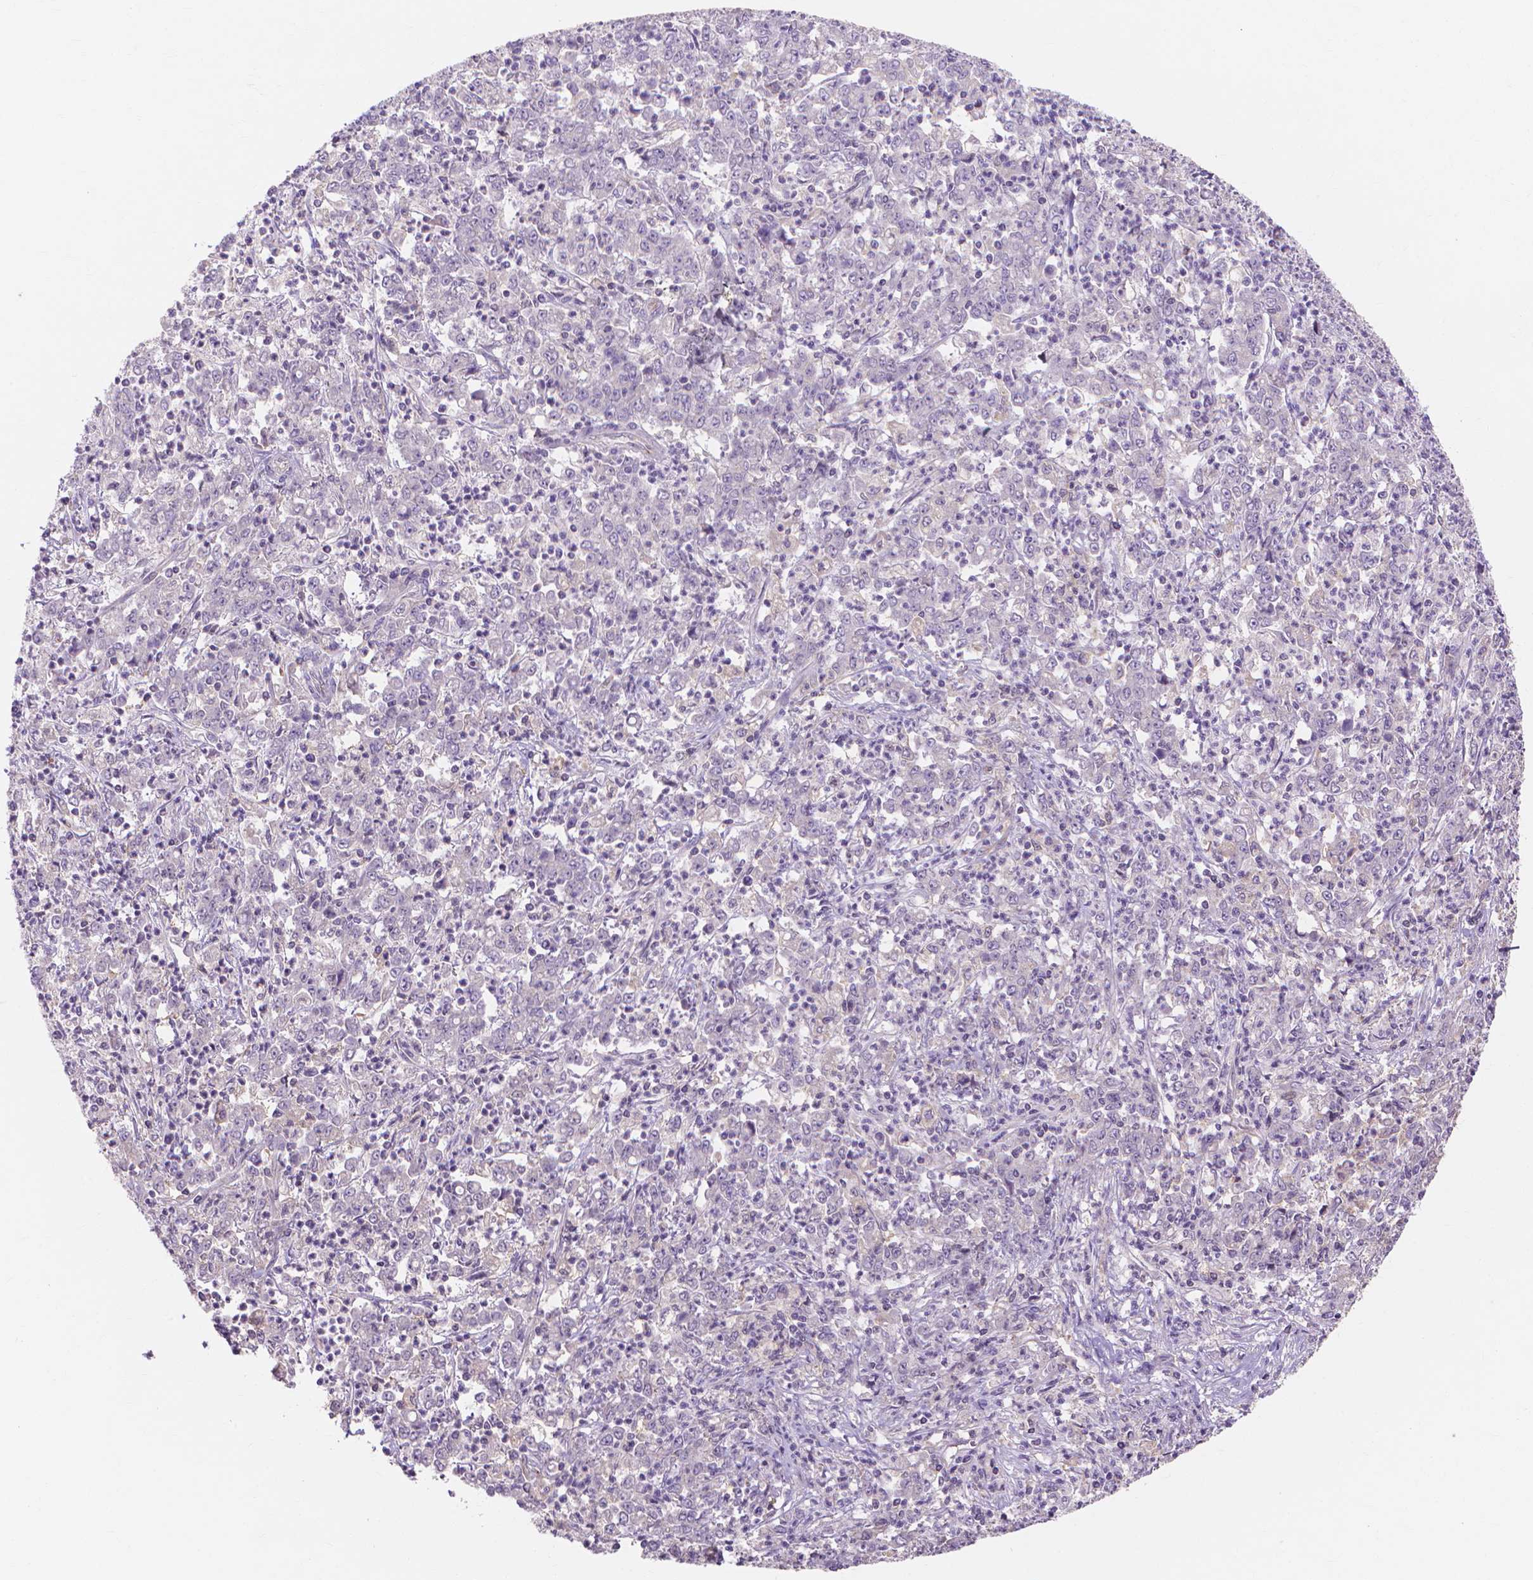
{"staining": {"intensity": "negative", "quantity": "none", "location": "none"}, "tissue": "stomach cancer", "cell_type": "Tumor cells", "image_type": "cancer", "snomed": [{"axis": "morphology", "description": "Adenocarcinoma, NOS"}, {"axis": "topography", "description": "Stomach, lower"}], "caption": "Tumor cells are negative for brown protein staining in stomach adenocarcinoma.", "gene": "PRDM13", "patient": {"sex": "female", "age": 71}}